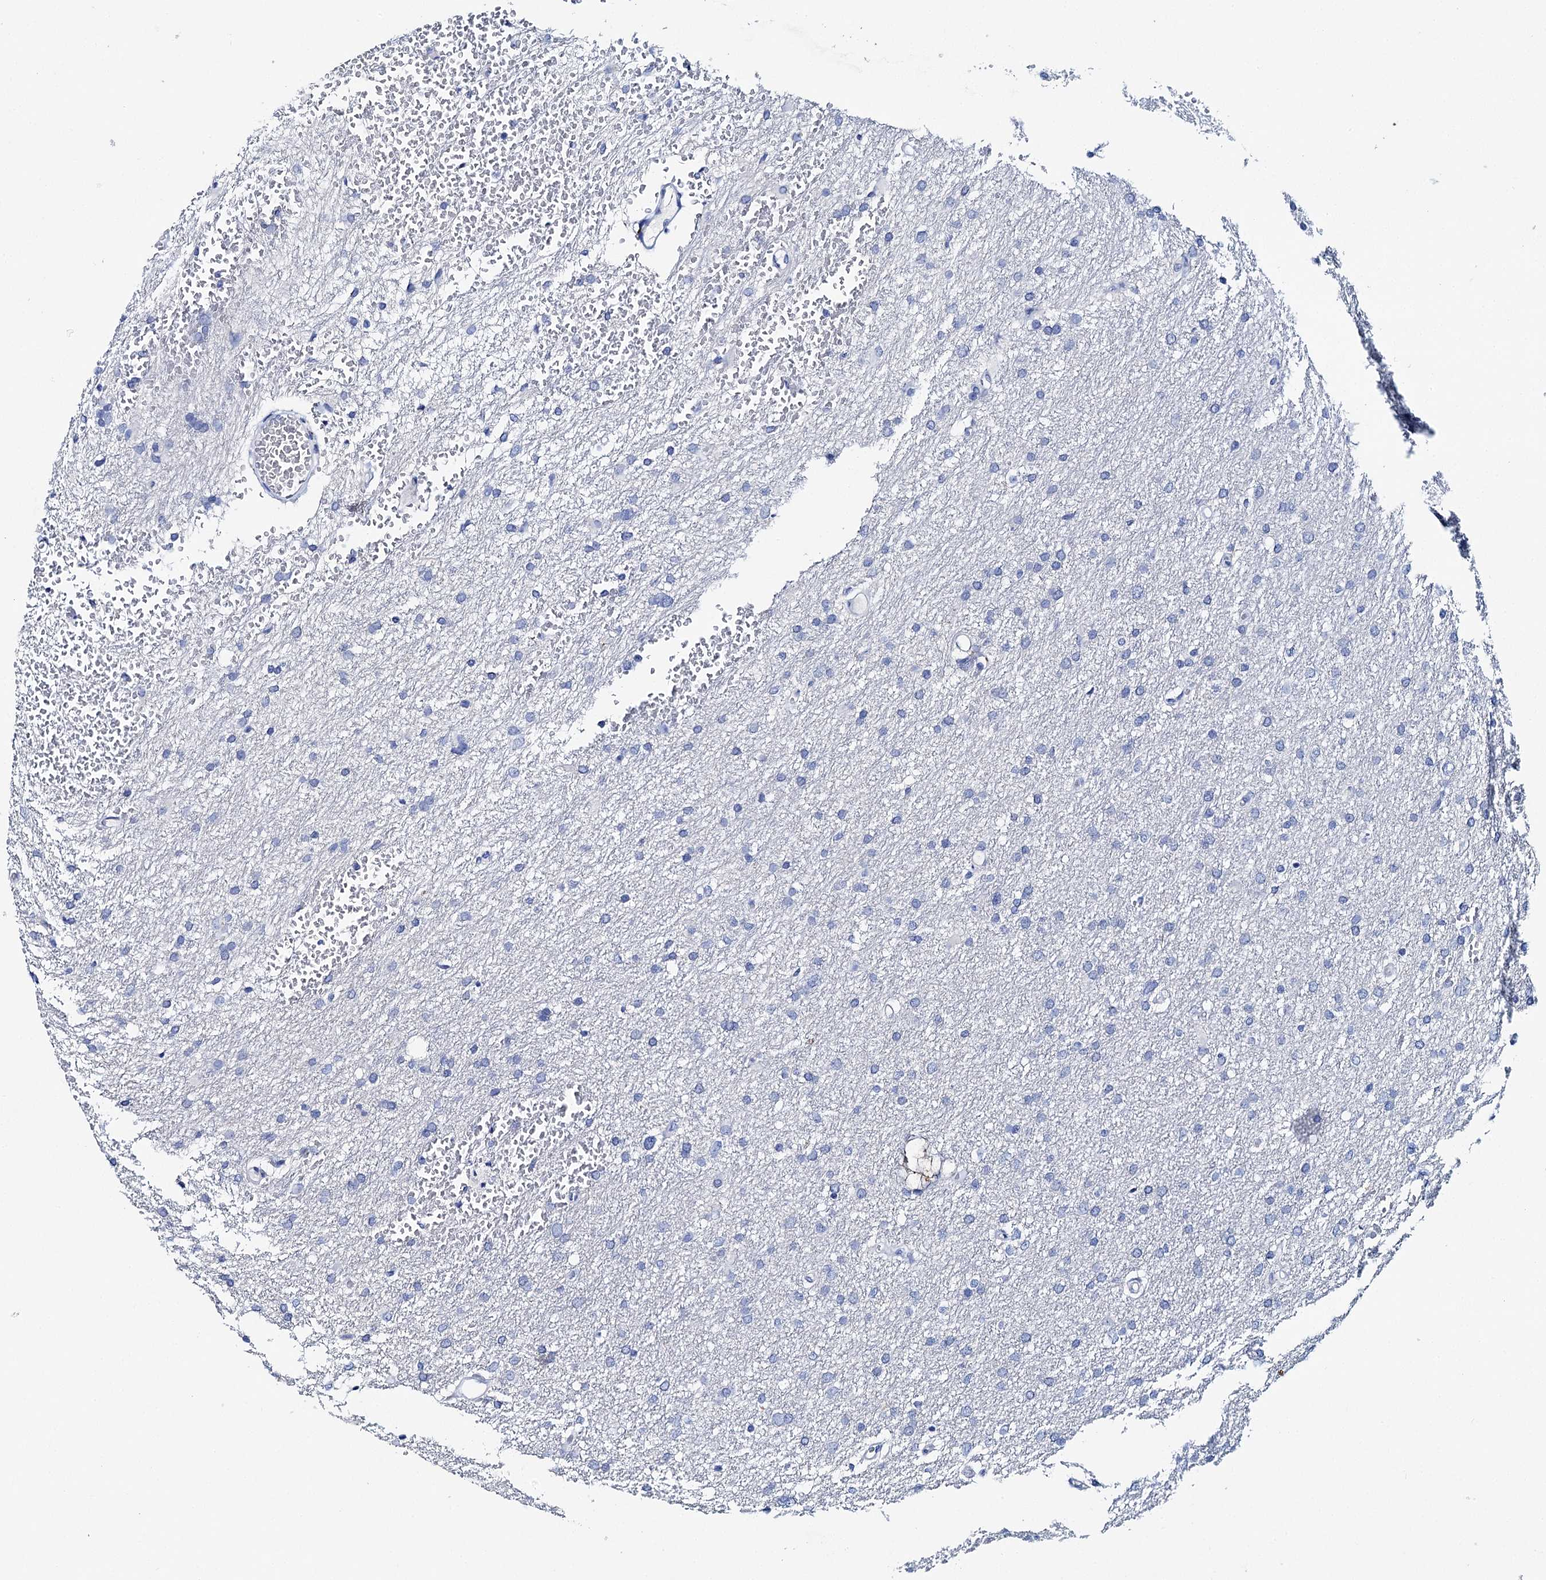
{"staining": {"intensity": "negative", "quantity": "none", "location": "none"}, "tissue": "glioma", "cell_type": "Tumor cells", "image_type": "cancer", "snomed": [{"axis": "morphology", "description": "Glioma, malignant, High grade"}, {"axis": "topography", "description": "Cerebral cortex"}], "caption": "High magnification brightfield microscopy of malignant glioma (high-grade) stained with DAB (3,3'-diaminobenzidine) (brown) and counterstained with hematoxylin (blue): tumor cells show no significant staining.", "gene": "BRINP1", "patient": {"sex": "female", "age": 36}}